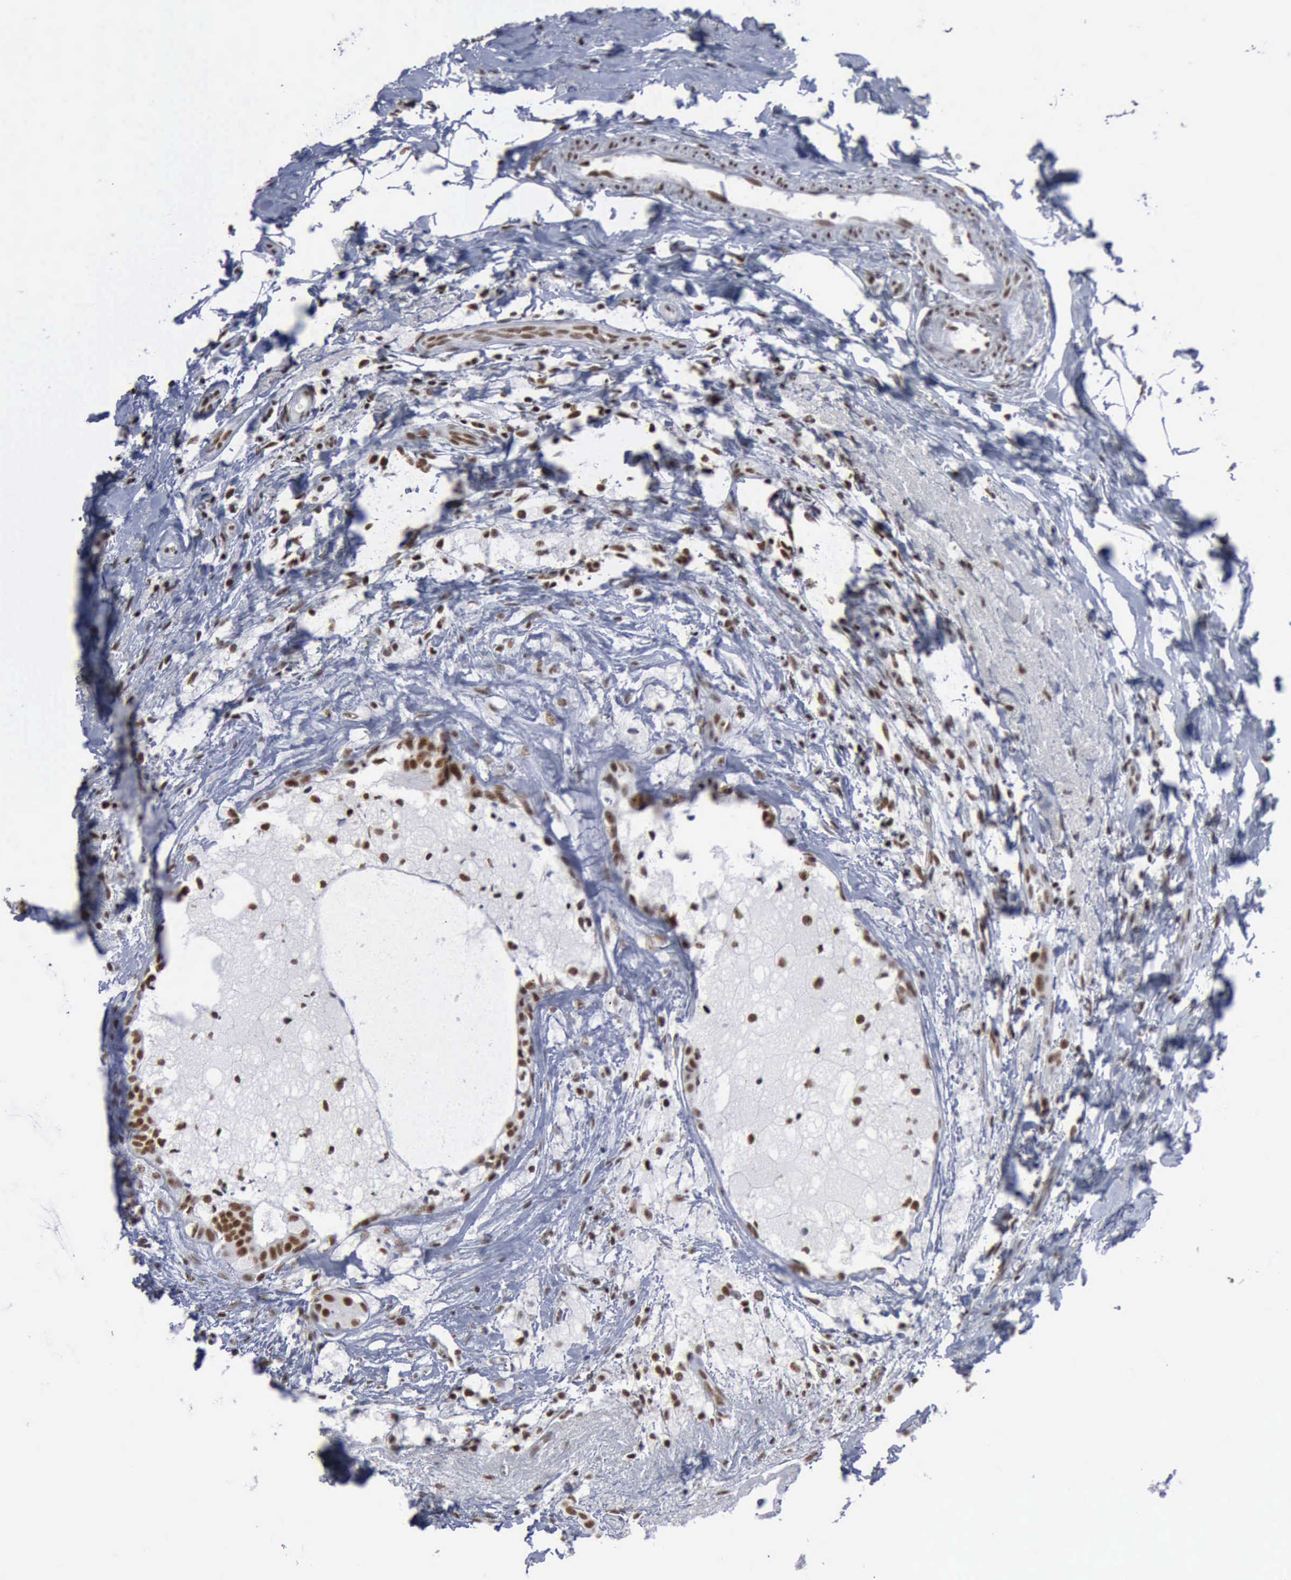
{"staining": {"intensity": "moderate", "quantity": ">75%", "location": "nuclear"}, "tissue": "breast cancer", "cell_type": "Tumor cells", "image_type": "cancer", "snomed": [{"axis": "morphology", "description": "Duct carcinoma"}, {"axis": "topography", "description": "Breast"}], "caption": "Protein positivity by immunohistochemistry (IHC) shows moderate nuclear expression in approximately >75% of tumor cells in breast cancer (intraductal carcinoma).", "gene": "XPA", "patient": {"sex": "female", "age": 54}}